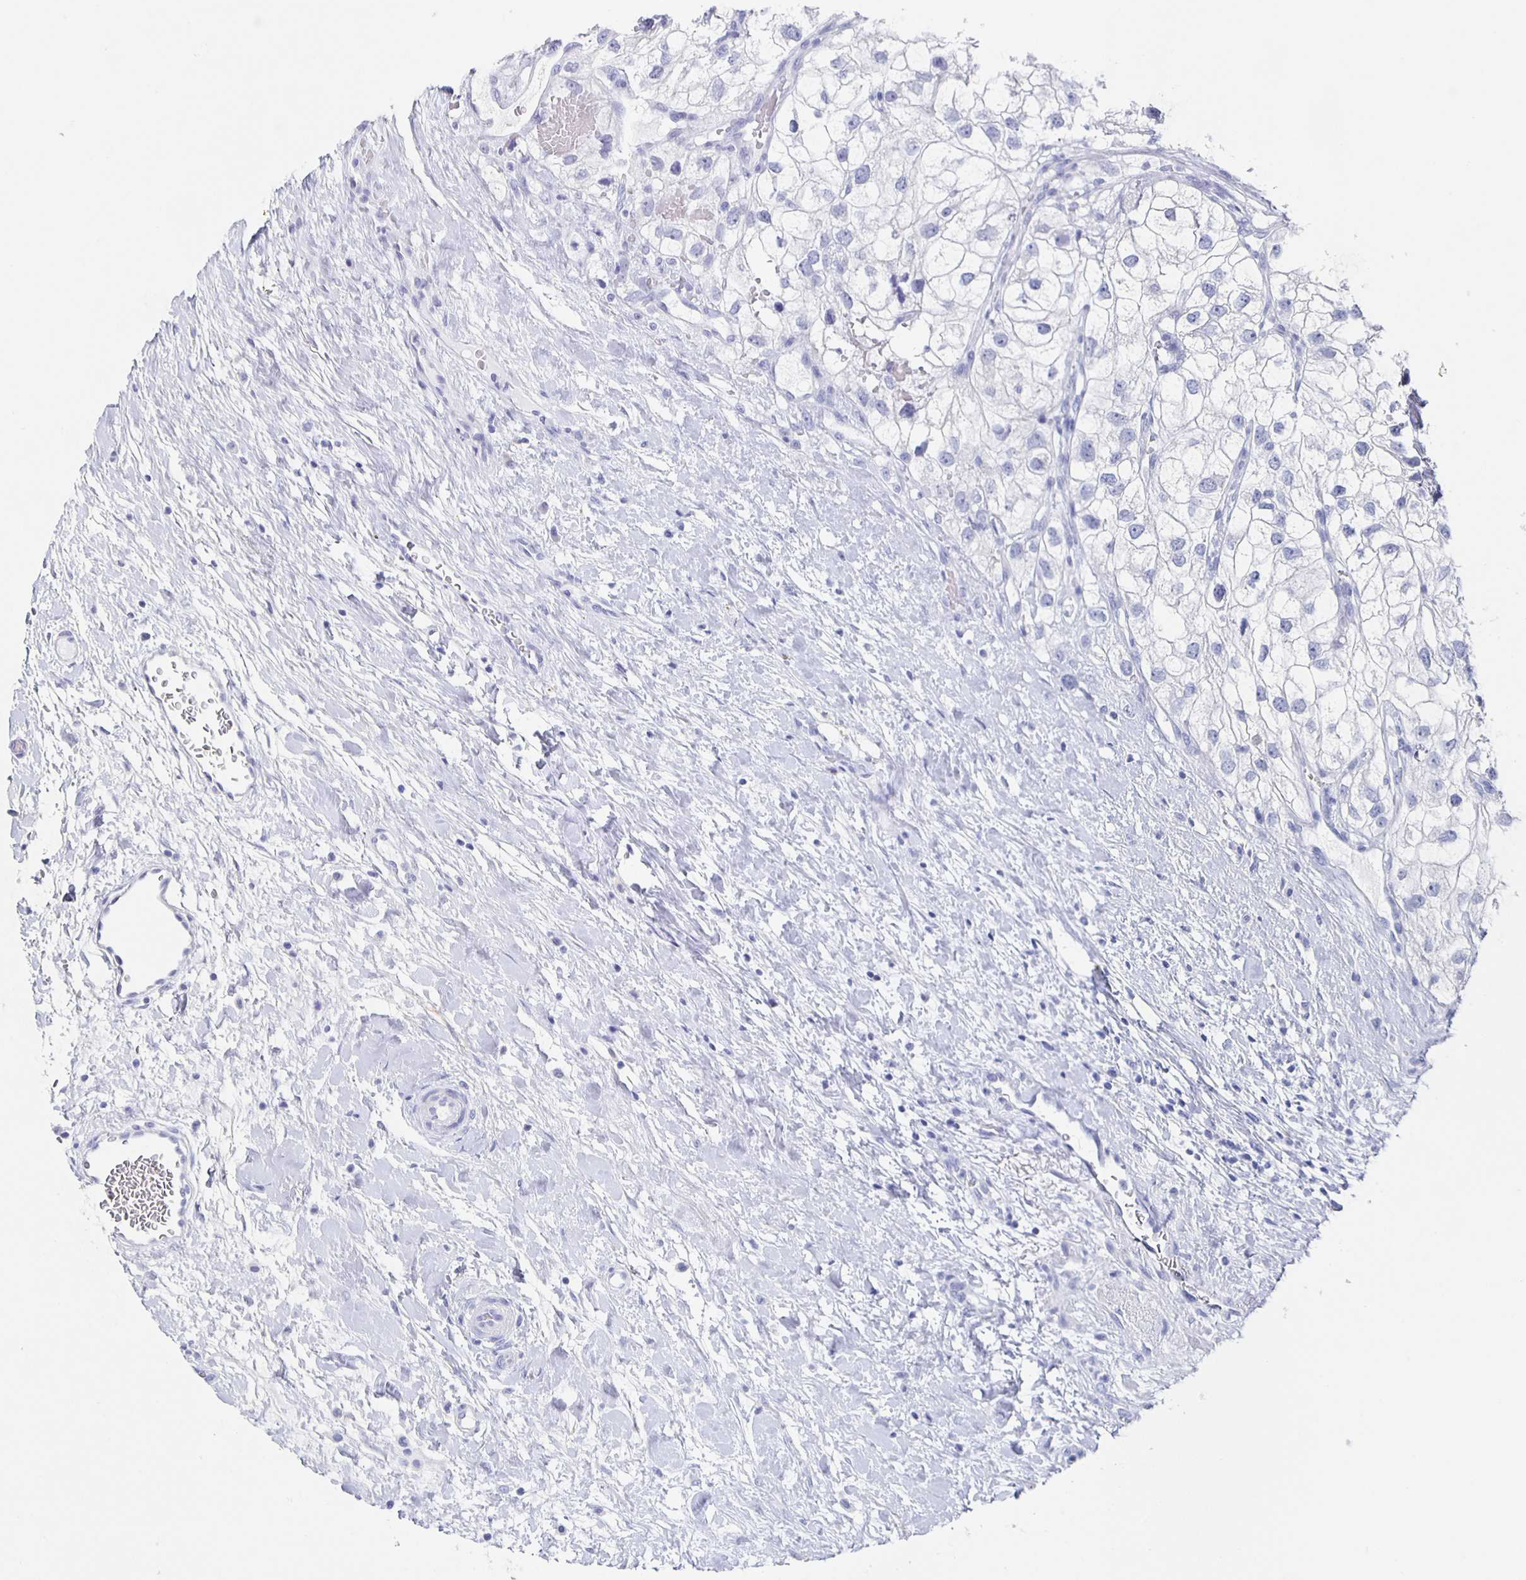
{"staining": {"intensity": "negative", "quantity": "none", "location": "none"}, "tissue": "renal cancer", "cell_type": "Tumor cells", "image_type": "cancer", "snomed": [{"axis": "morphology", "description": "Adenocarcinoma, NOS"}, {"axis": "topography", "description": "Kidney"}], "caption": "Tumor cells show no significant staining in renal adenocarcinoma.", "gene": "SLC34A2", "patient": {"sex": "male", "age": 59}}